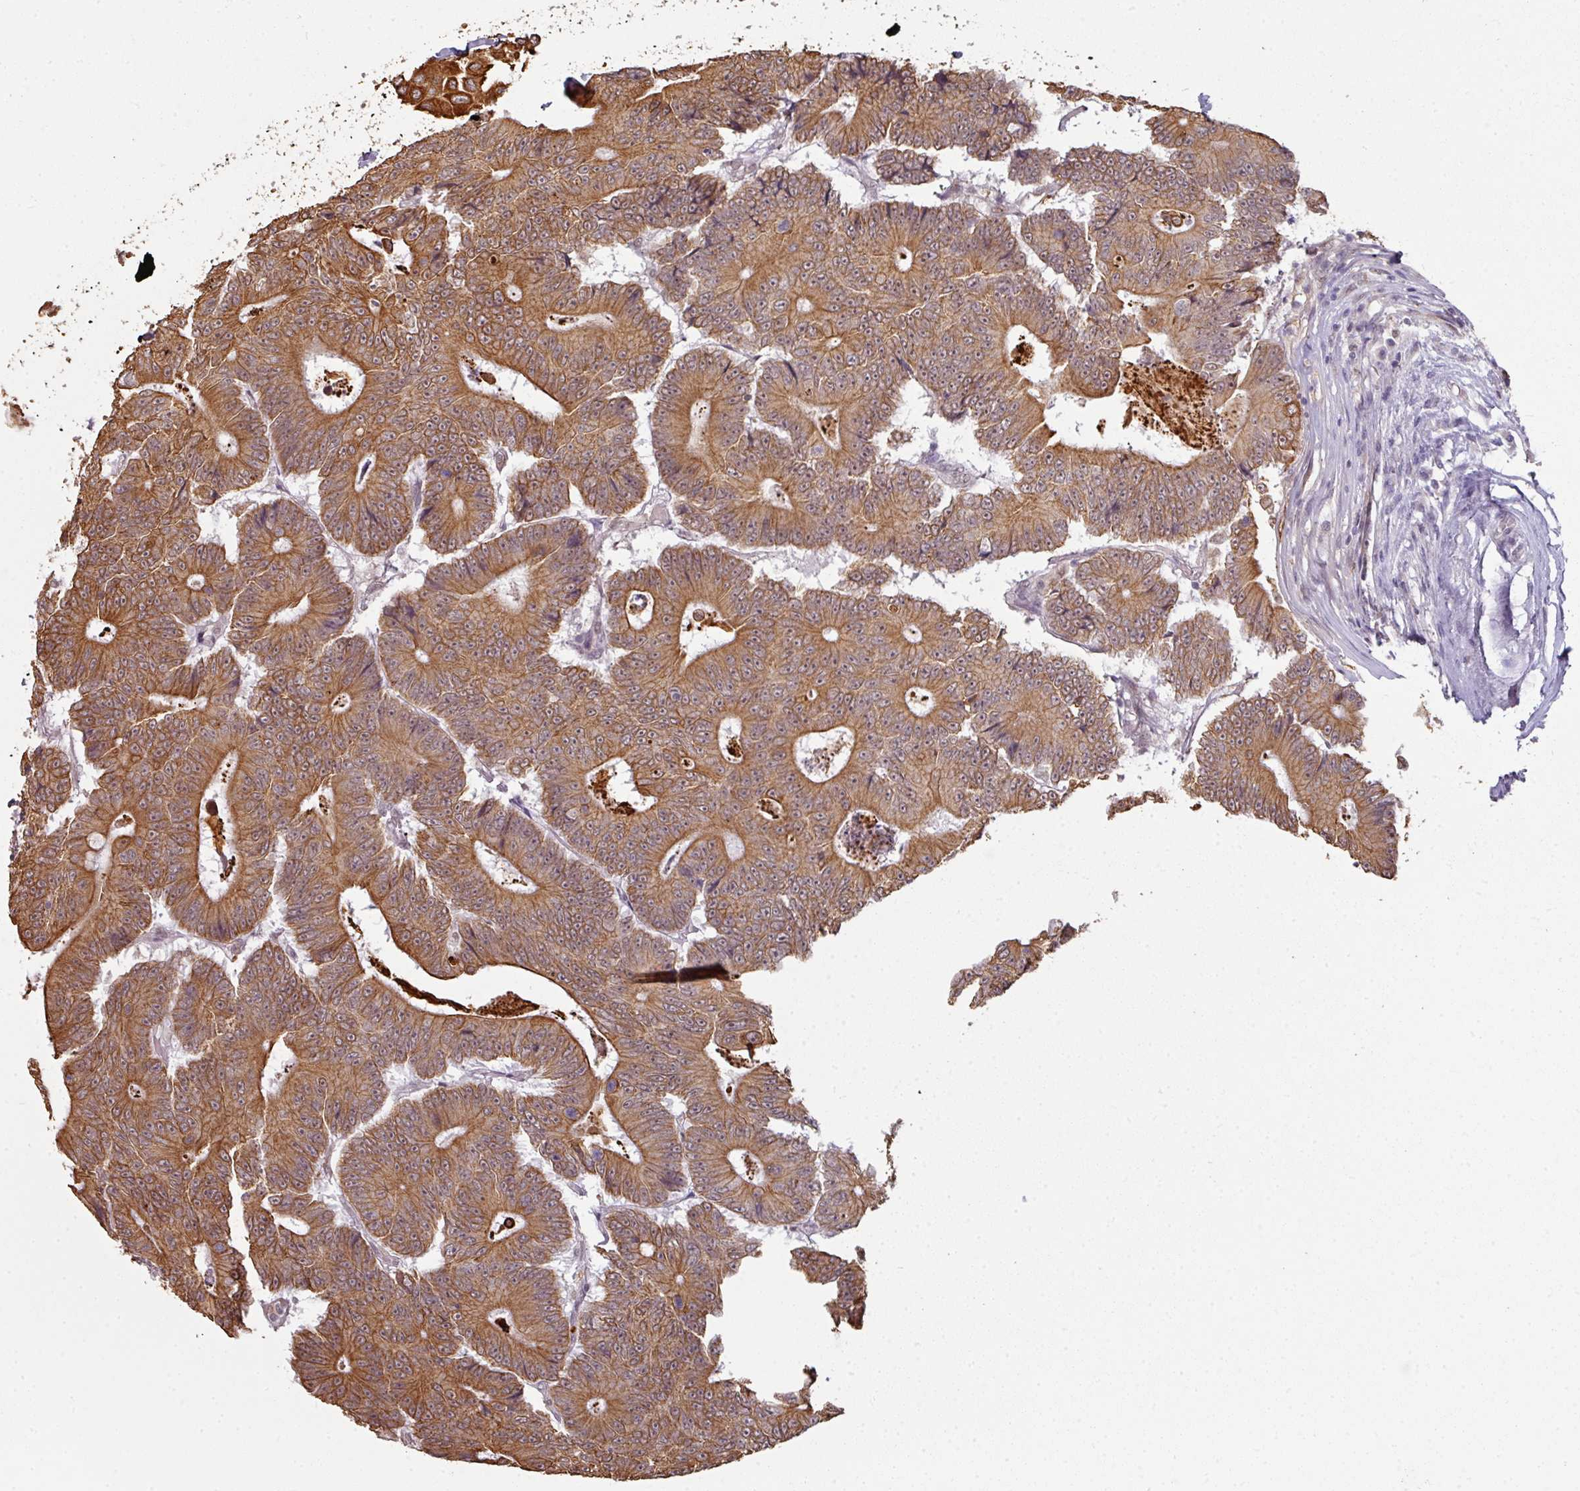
{"staining": {"intensity": "moderate", "quantity": ">75%", "location": "cytoplasmic/membranous"}, "tissue": "colorectal cancer", "cell_type": "Tumor cells", "image_type": "cancer", "snomed": [{"axis": "morphology", "description": "Adenocarcinoma, NOS"}, {"axis": "topography", "description": "Colon"}], "caption": "This histopathology image demonstrates immunohistochemistry (IHC) staining of colorectal cancer, with medium moderate cytoplasmic/membranous expression in about >75% of tumor cells.", "gene": "GTF2H3", "patient": {"sex": "male", "age": 83}}